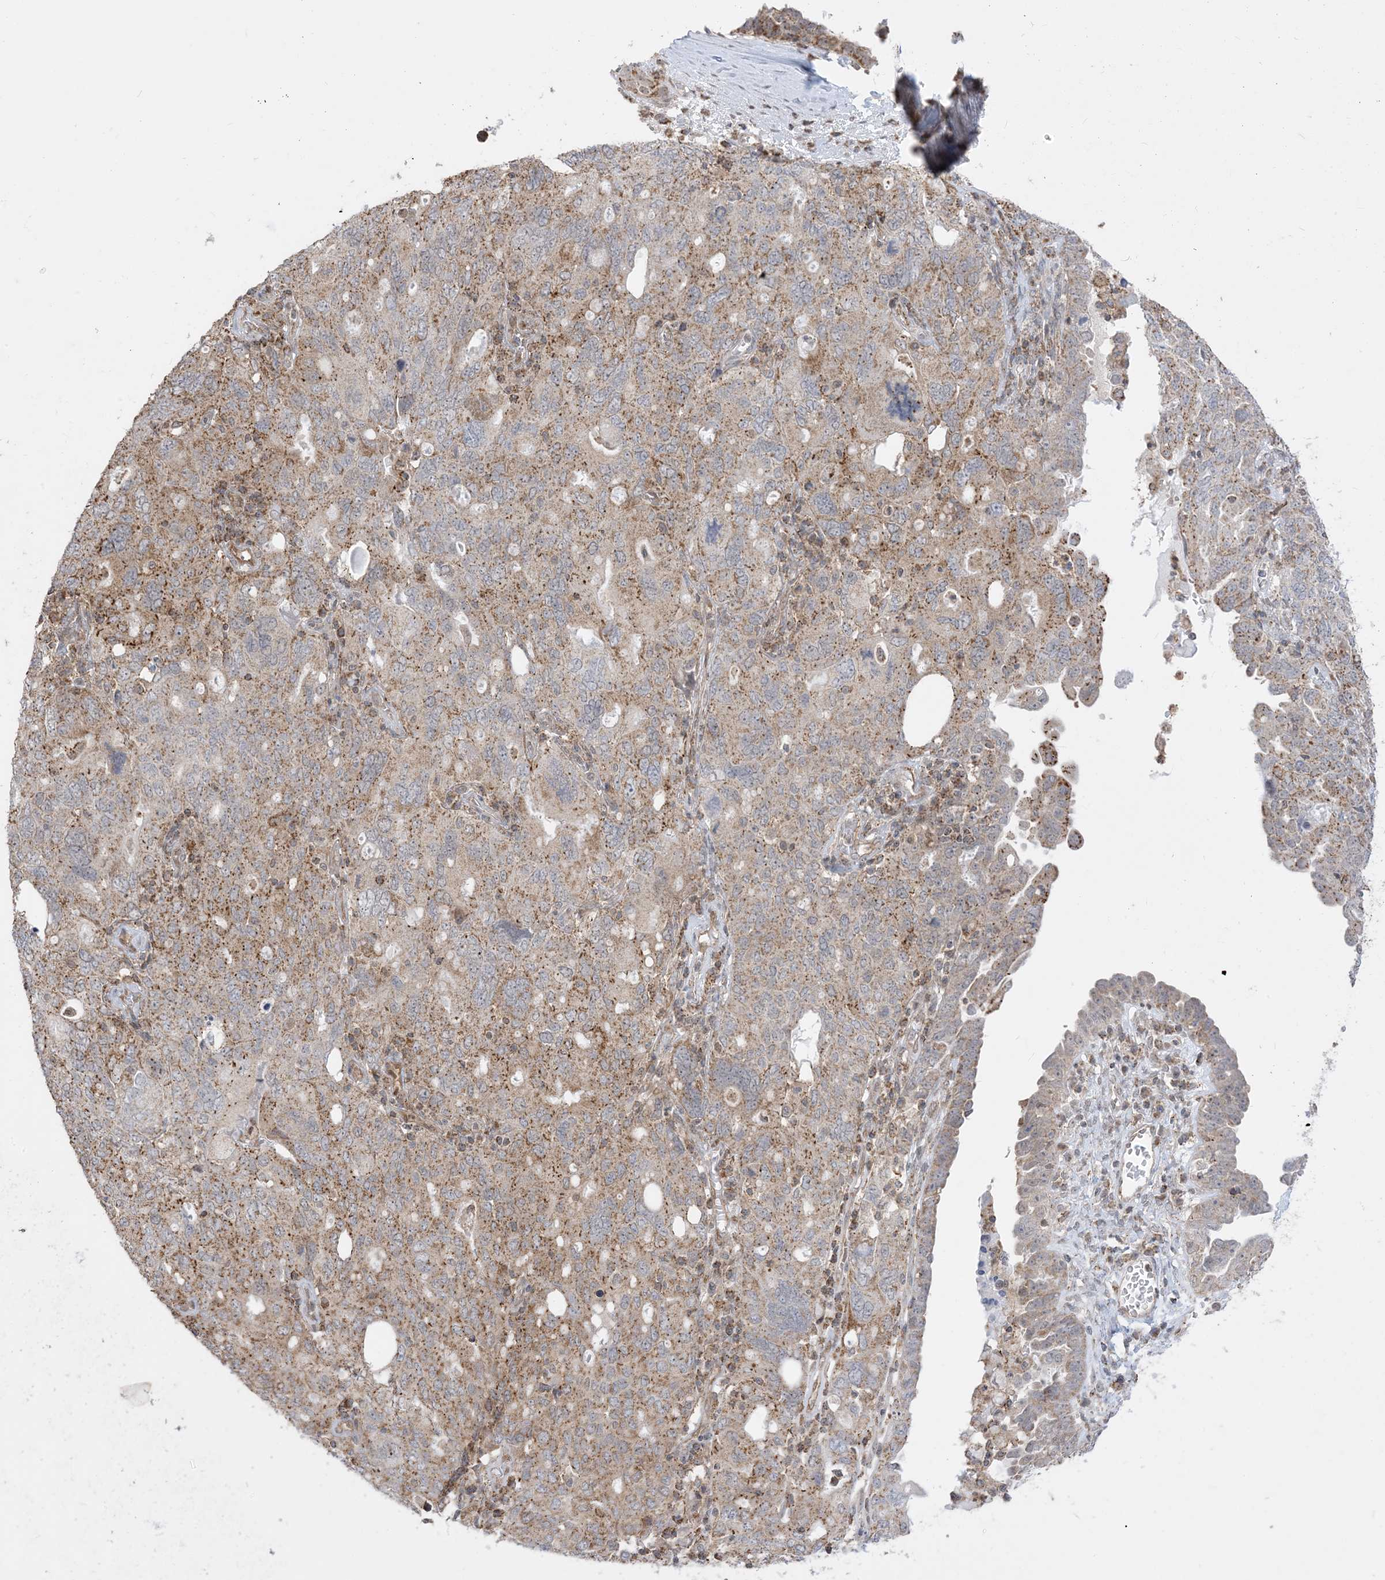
{"staining": {"intensity": "moderate", "quantity": ">75%", "location": "cytoplasmic/membranous"}, "tissue": "ovarian cancer", "cell_type": "Tumor cells", "image_type": "cancer", "snomed": [{"axis": "morphology", "description": "Carcinoma, endometroid"}, {"axis": "topography", "description": "Ovary"}], "caption": "Moderate cytoplasmic/membranous protein positivity is appreciated in approximately >75% of tumor cells in ovarian endometroid carcinoma.", "gene": "KANSL3", "patient": {"sex": "female", "age": 62}}